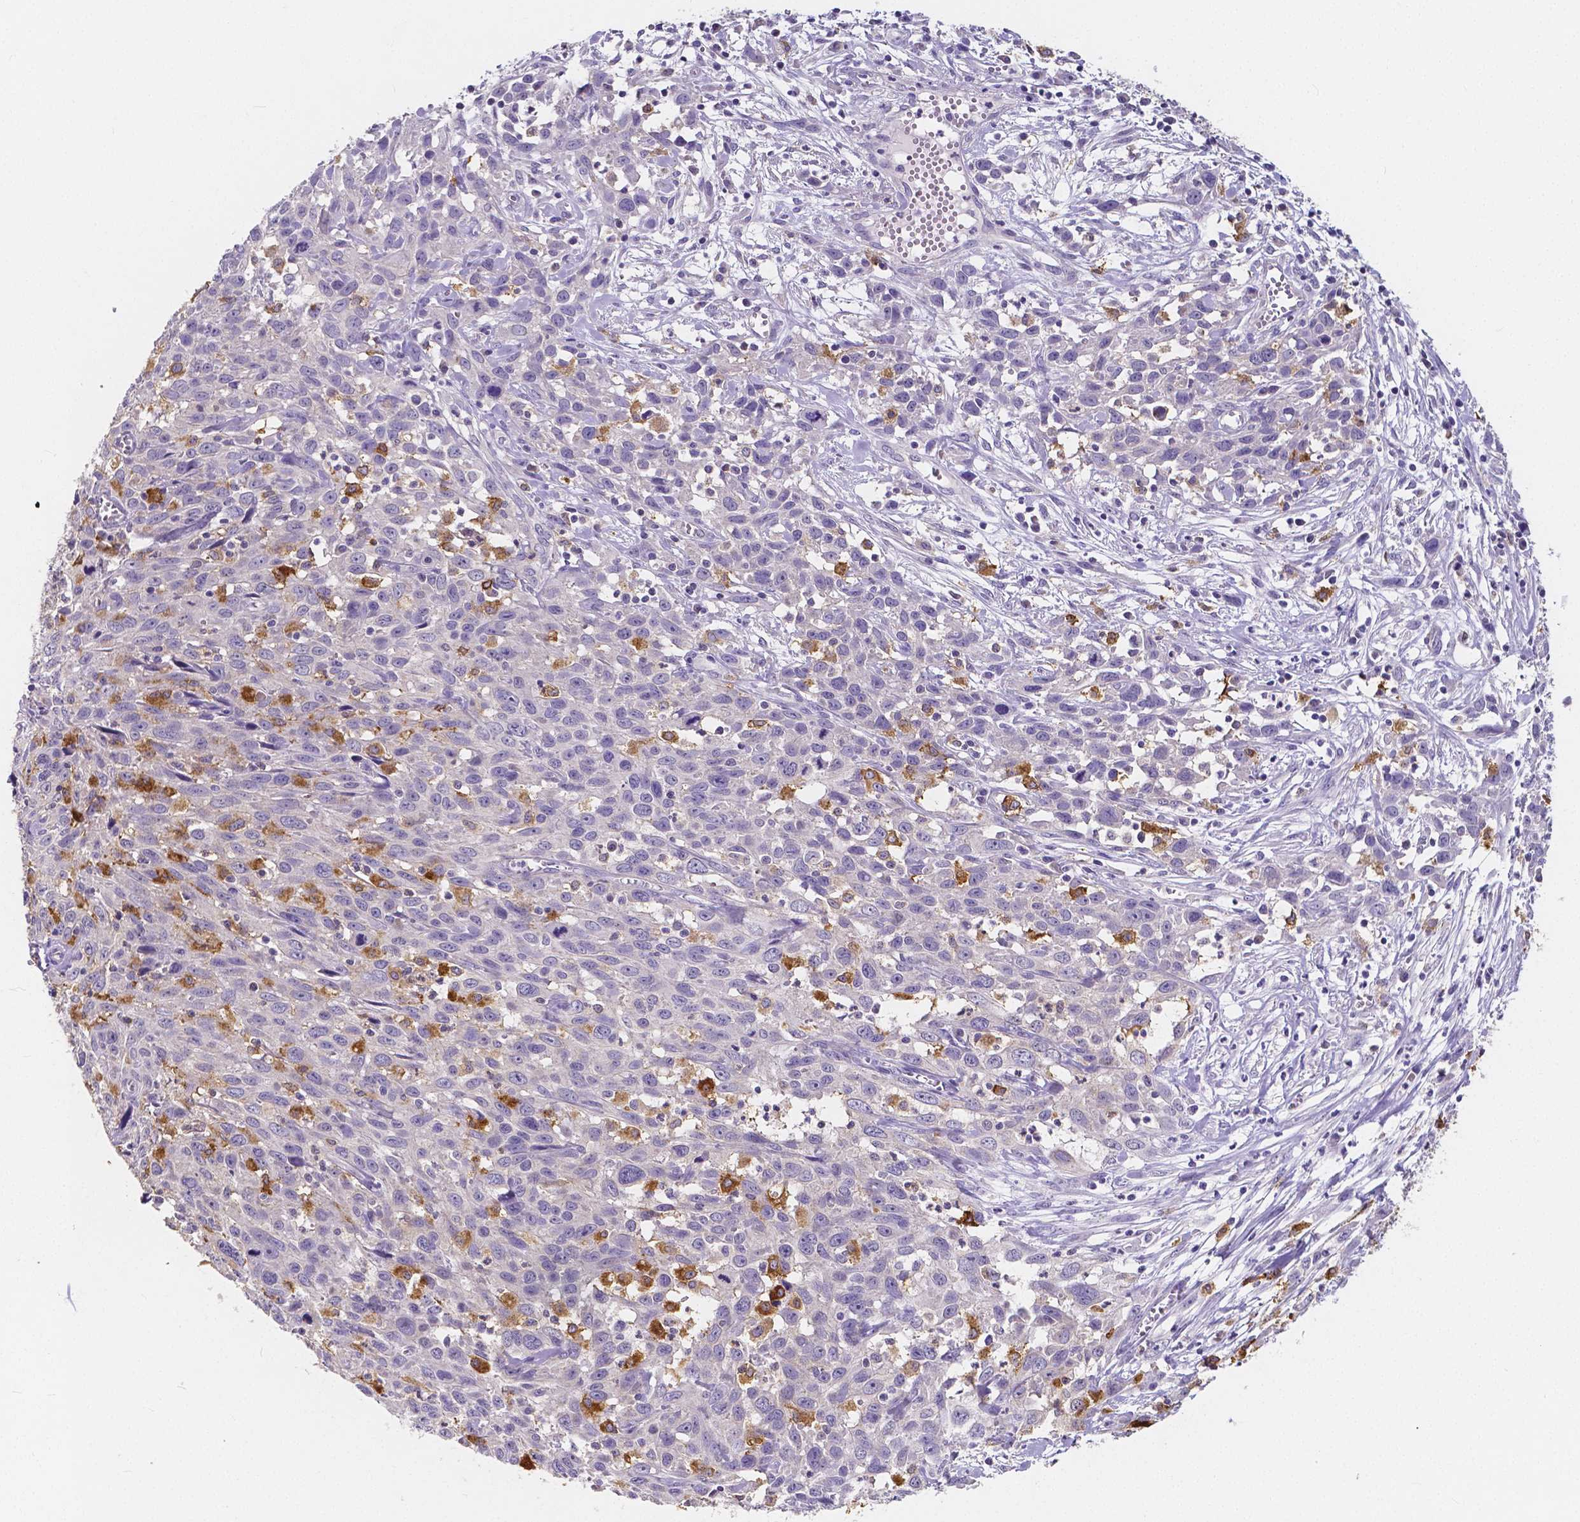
{"staining": {"intensity": "negative", "quantity": "none", "location": "none"}, "tissue": "cervical cancer", "cell_type": "Tumor cells", "image_type": "cancer", "snomed": [{"axis": "morphology", "description": "Squamous cell carcinoma, NOS"}, {"axis": "topography", "description": "Cervix"}], "caption": "Human cervical squamous cell carcinoma stained for a protein using immunohistochemistry exhibits no staining in tumor cells.", "gene": "ACP5", "patient": {"sex": "female", "age": 38}}